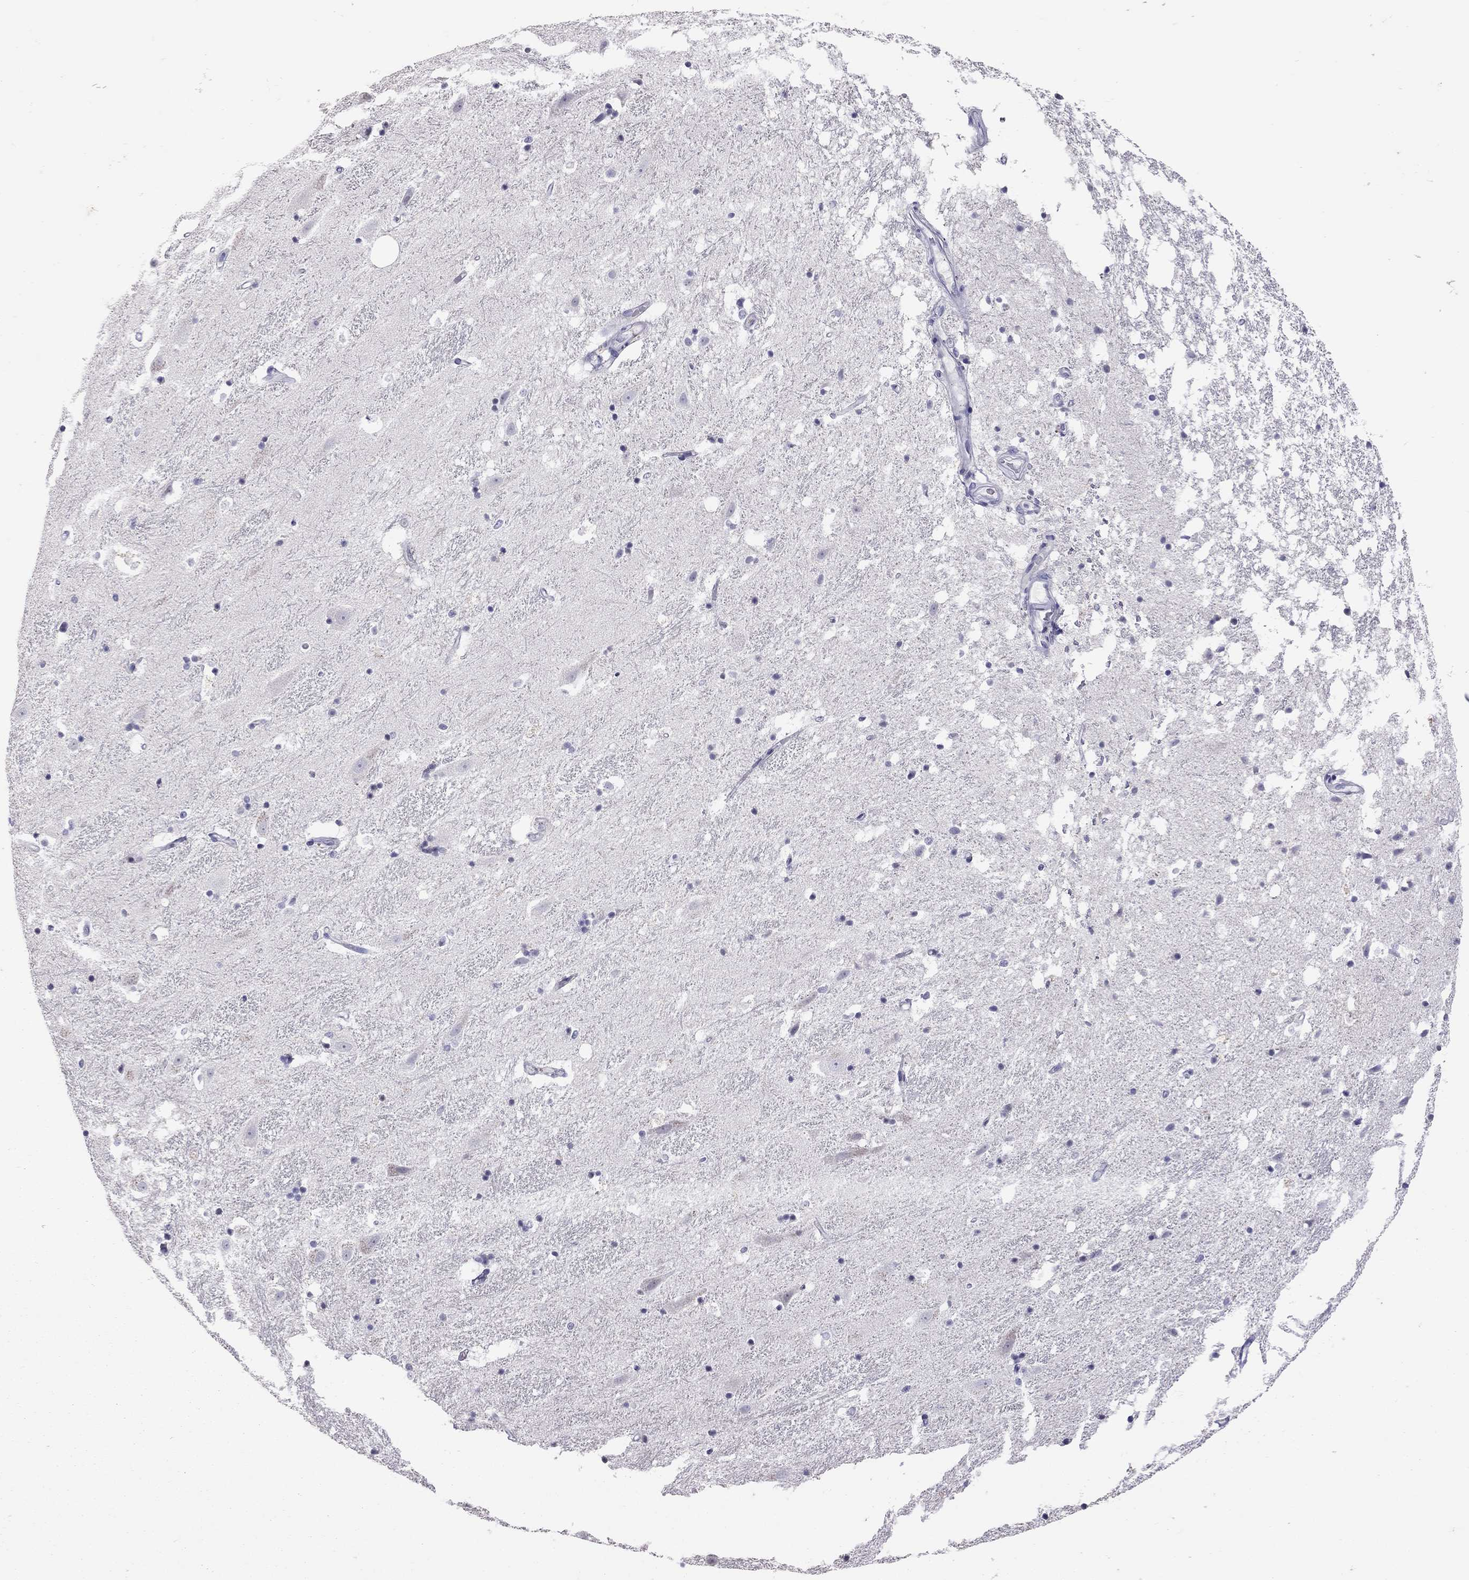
{"staining": {"intensity": "negative", "quantity": "none", "location": "none"}, "tissue": "hippocampus", "cell_type": "Glial cells", "image_type": "normal", "snomed": [{"axis": "morphology", "description": "Normal tissue, NOS"}, {"axis": "topography", "description": "Hippocampus"}], "caption": "Immunohistochemistry micrograph of unremarkable human hippocampus stained for a protein (brown), which demonstrates no positivity in glial cells. (Immunohistochemistry (ihc), brightfield microscopy, high magnification).", "gene": "SERPINA3", "patient": {"sex": "male", "age": 49}}